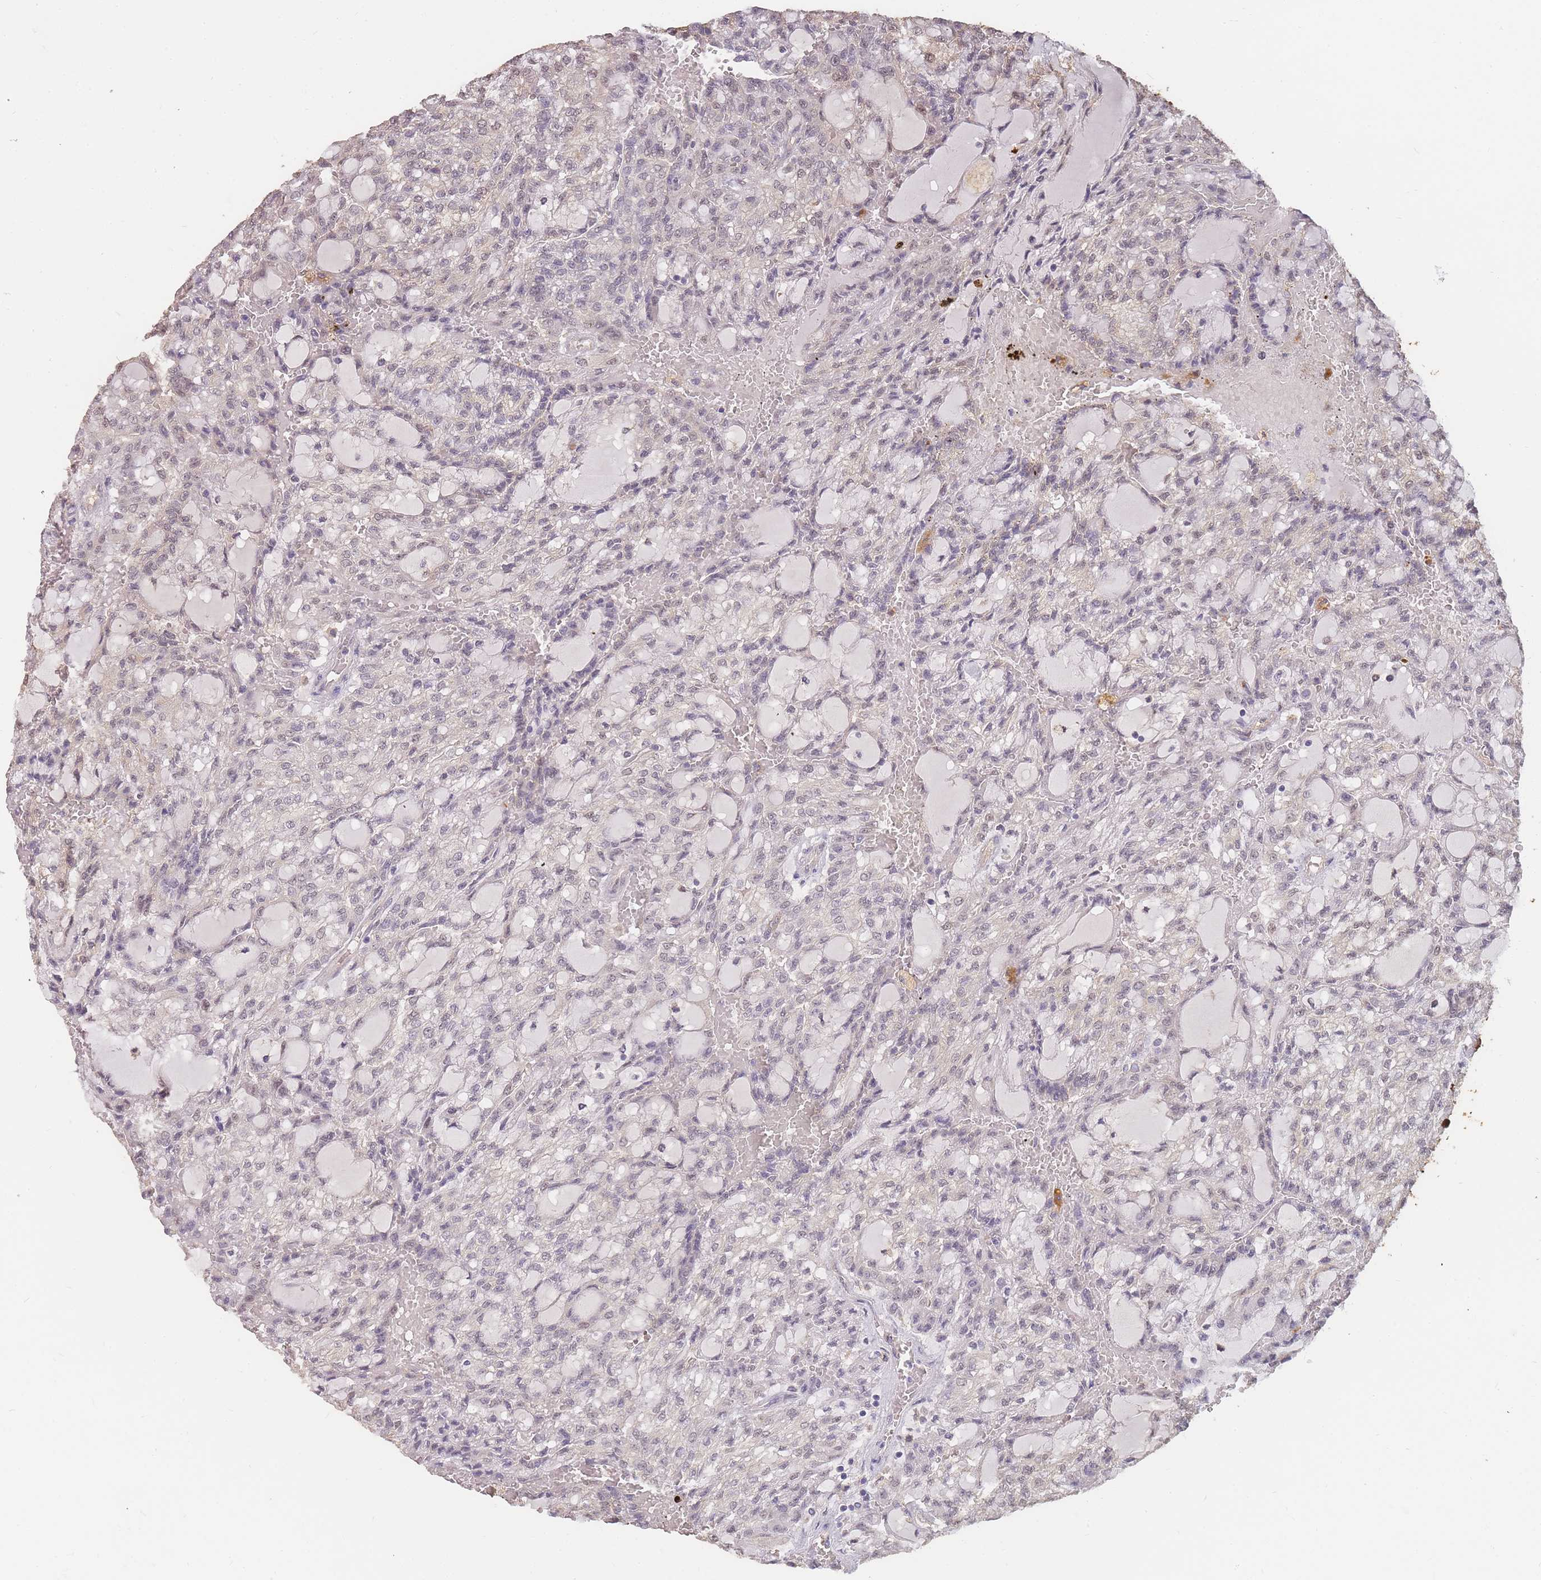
{"staining": {"intensity": "negative", "quantity": "none", "location": "none"}, "tissue": "renal cancer", "cell_type": "Tumor cells", "image_type": "cancer", "snomed": [{"axis": "morphology", "description": "Adenocarcinoma, NOS"}, {"axis": "topography", "description": "Kidney"}], "caption": "Human renal adenocarcinoma stained for a protein using immunohistochemistry (IHC) shows no staining in tumor cells.", "gene": "CDKN2AIPNL", "patient": {"sex": "male", "age": 63}}